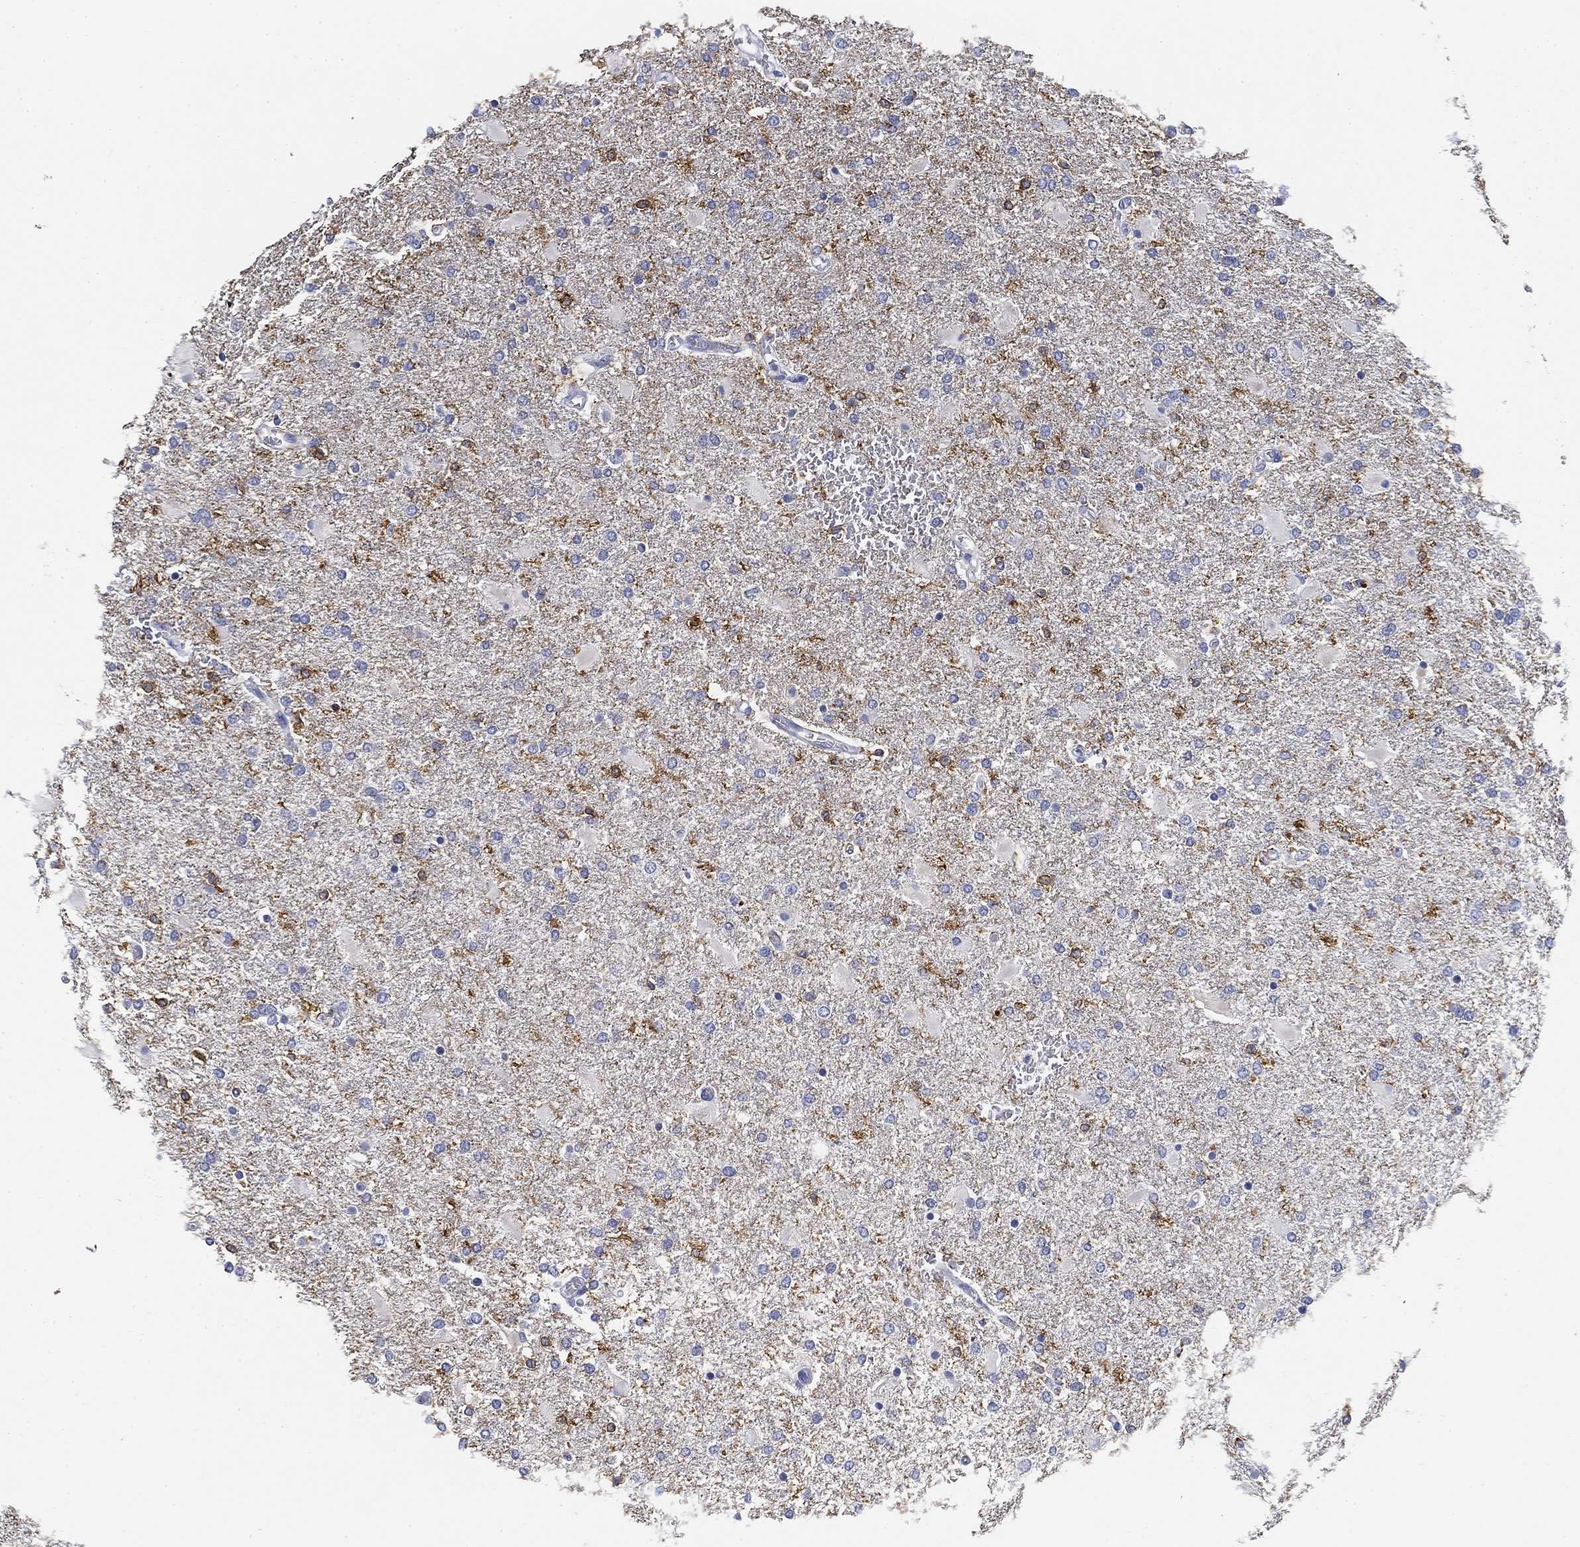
{"staining": {"intensity": "moderate", "quantity": "<25%", "location": "cytoplasmic/membranous"}, "tissue": "glioma", "cell_type": "Tumor cells", "image_type": "cancer", "snomed": [{"axis": "morphology", "description": "Glioma, malignant, High grade"}, {"axis": "topography", "description": "Cerebral cortex"}], "caption": "This histopathology image reveals glioma stained with immunohistochemistry to label a protein in brown. The cytoplasmic/membranous of tumor cells show moderate positivity for the protein. Nuclei are counter-stained blue.", "gene": "SLC2A5", "patient": {"sex": "male", "age": 79}}